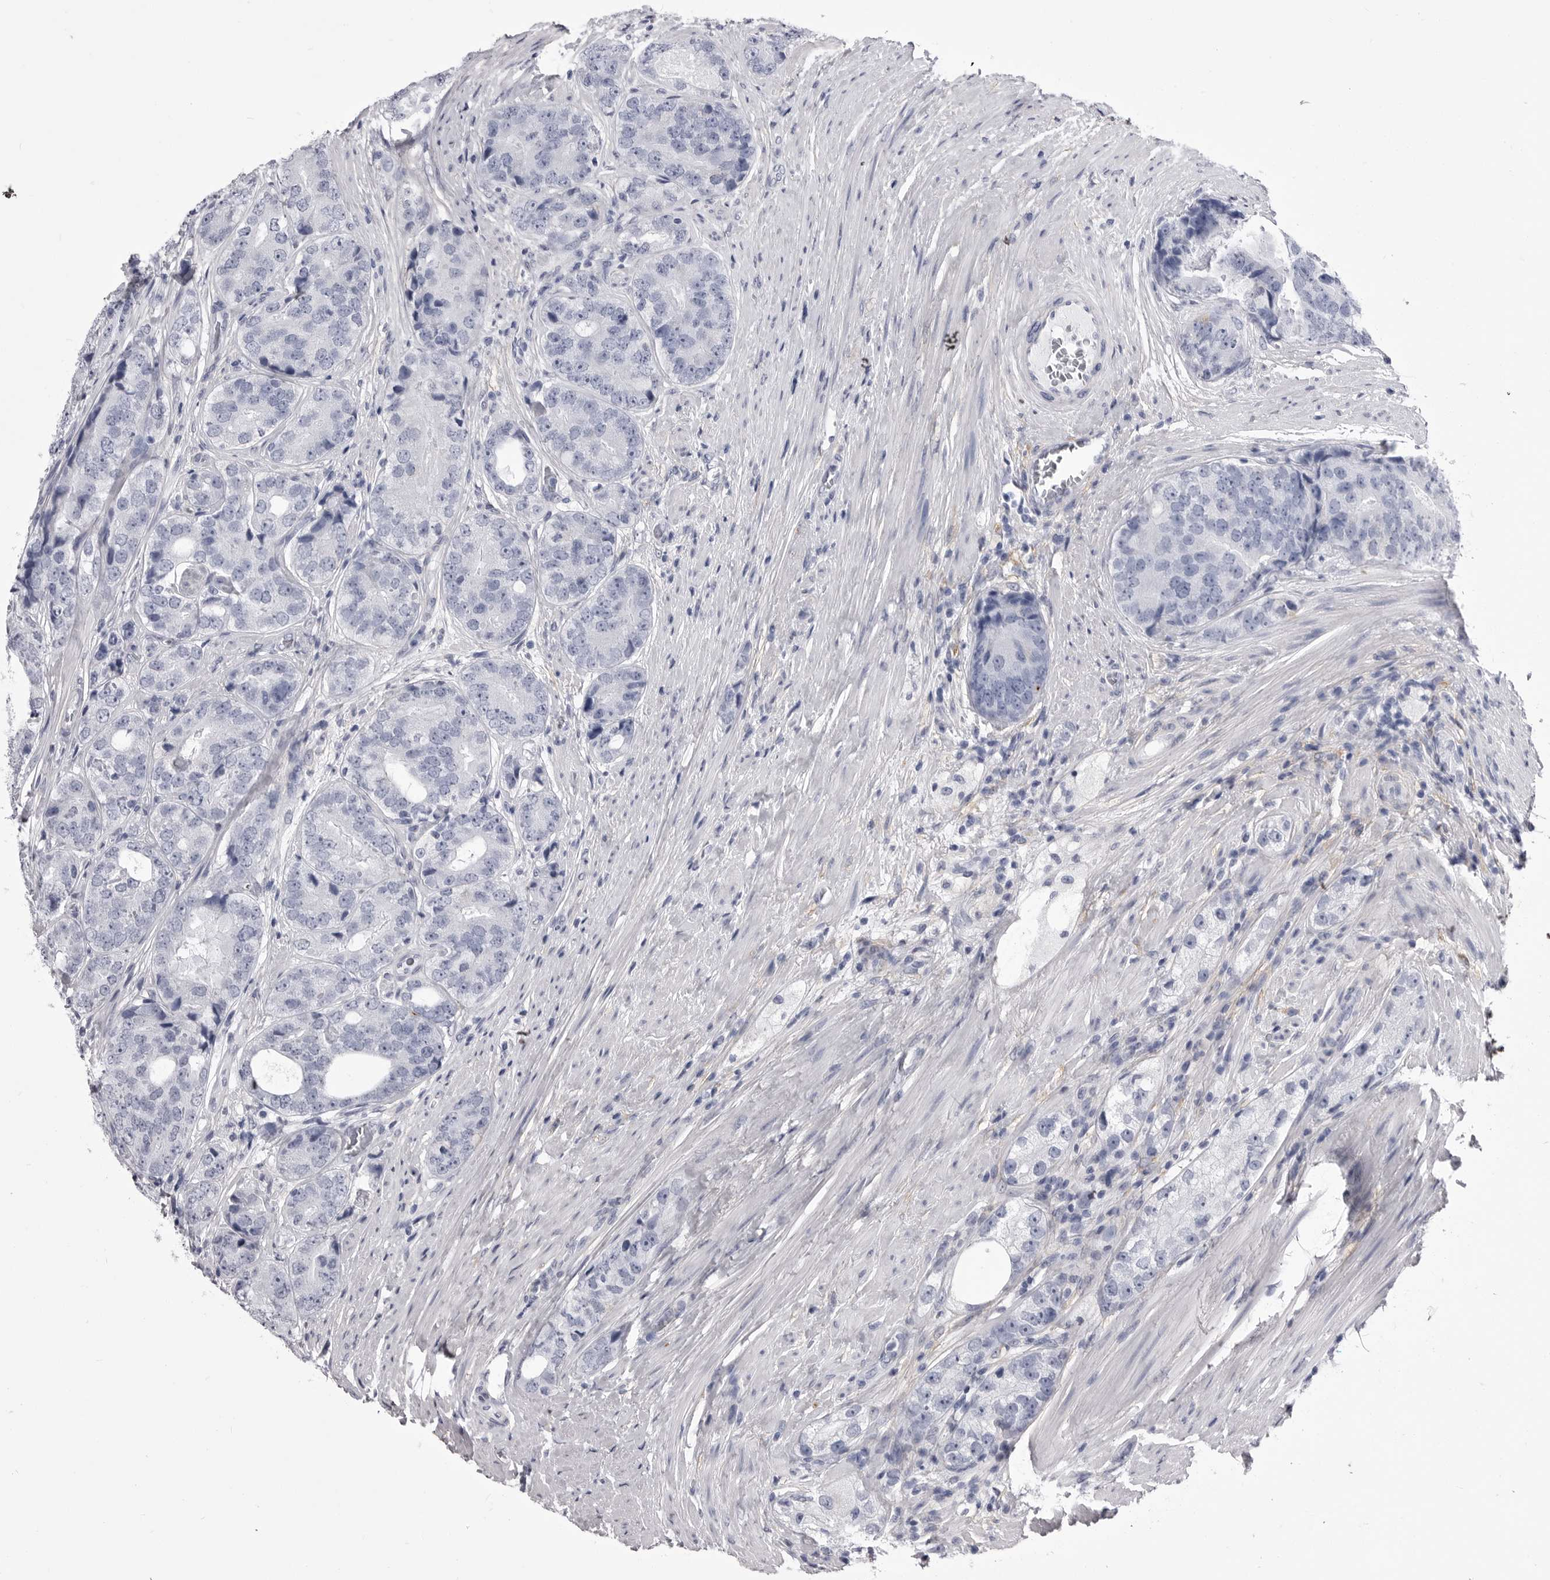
{"staining": {"intensity": "negative", "quantity": "none", "location": "none"}, "tissue": "prostate cancer", "cell_type": "Tumor cells", "image_type": "cancer", "snomed": [{"axis": "morphology", "description": "Adenocarcinoma, High grade"}, {"axis": "topography", "description": "Prostate"}], "caption": "Tumor cells show no significant protein expression in prostate cancer (high-grade adenocarcinoma). (Immunohistochemistry, brightfield microscopy, high magnification).", "gene": "ANK2", "patient": {"sex": "male", "age": 56}}